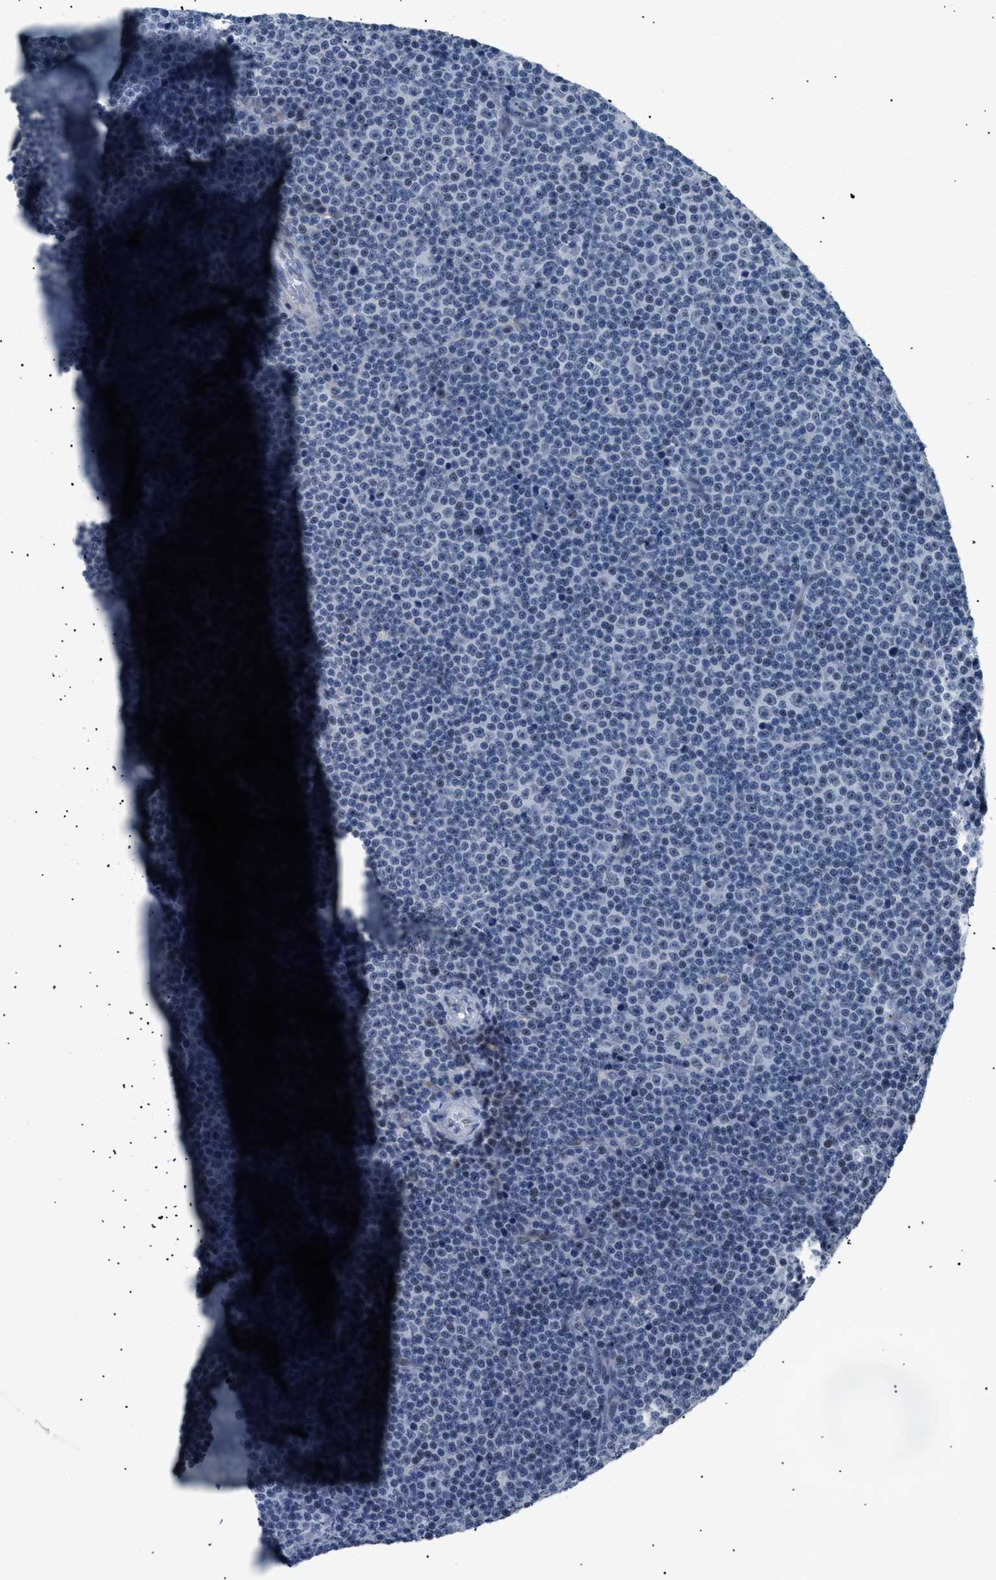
{"staining": {"intensity": "negative", "quantity": "none", "location": "none"}, "tissue": "lymphoma", "cell_type": "Tumor cells", "image_type": "cancer", "snomed": [{"axis": "morphology", "description": "Malignant lymphoma, non-Hodgkin's type, Low grade"}, {"axis": "topography", "description": "Lymph node"}], "caption": "An immunohistochemistry histopathology image of malignant lymphoma, non-Hodgkin's type (low-grade) is shown. There is no staining in tumor cells of malignant lymphoma, non-Hodgkin's type (low-grade).", "gene": "KCNC3", "patient": {"sex": "female", "age": 67}}